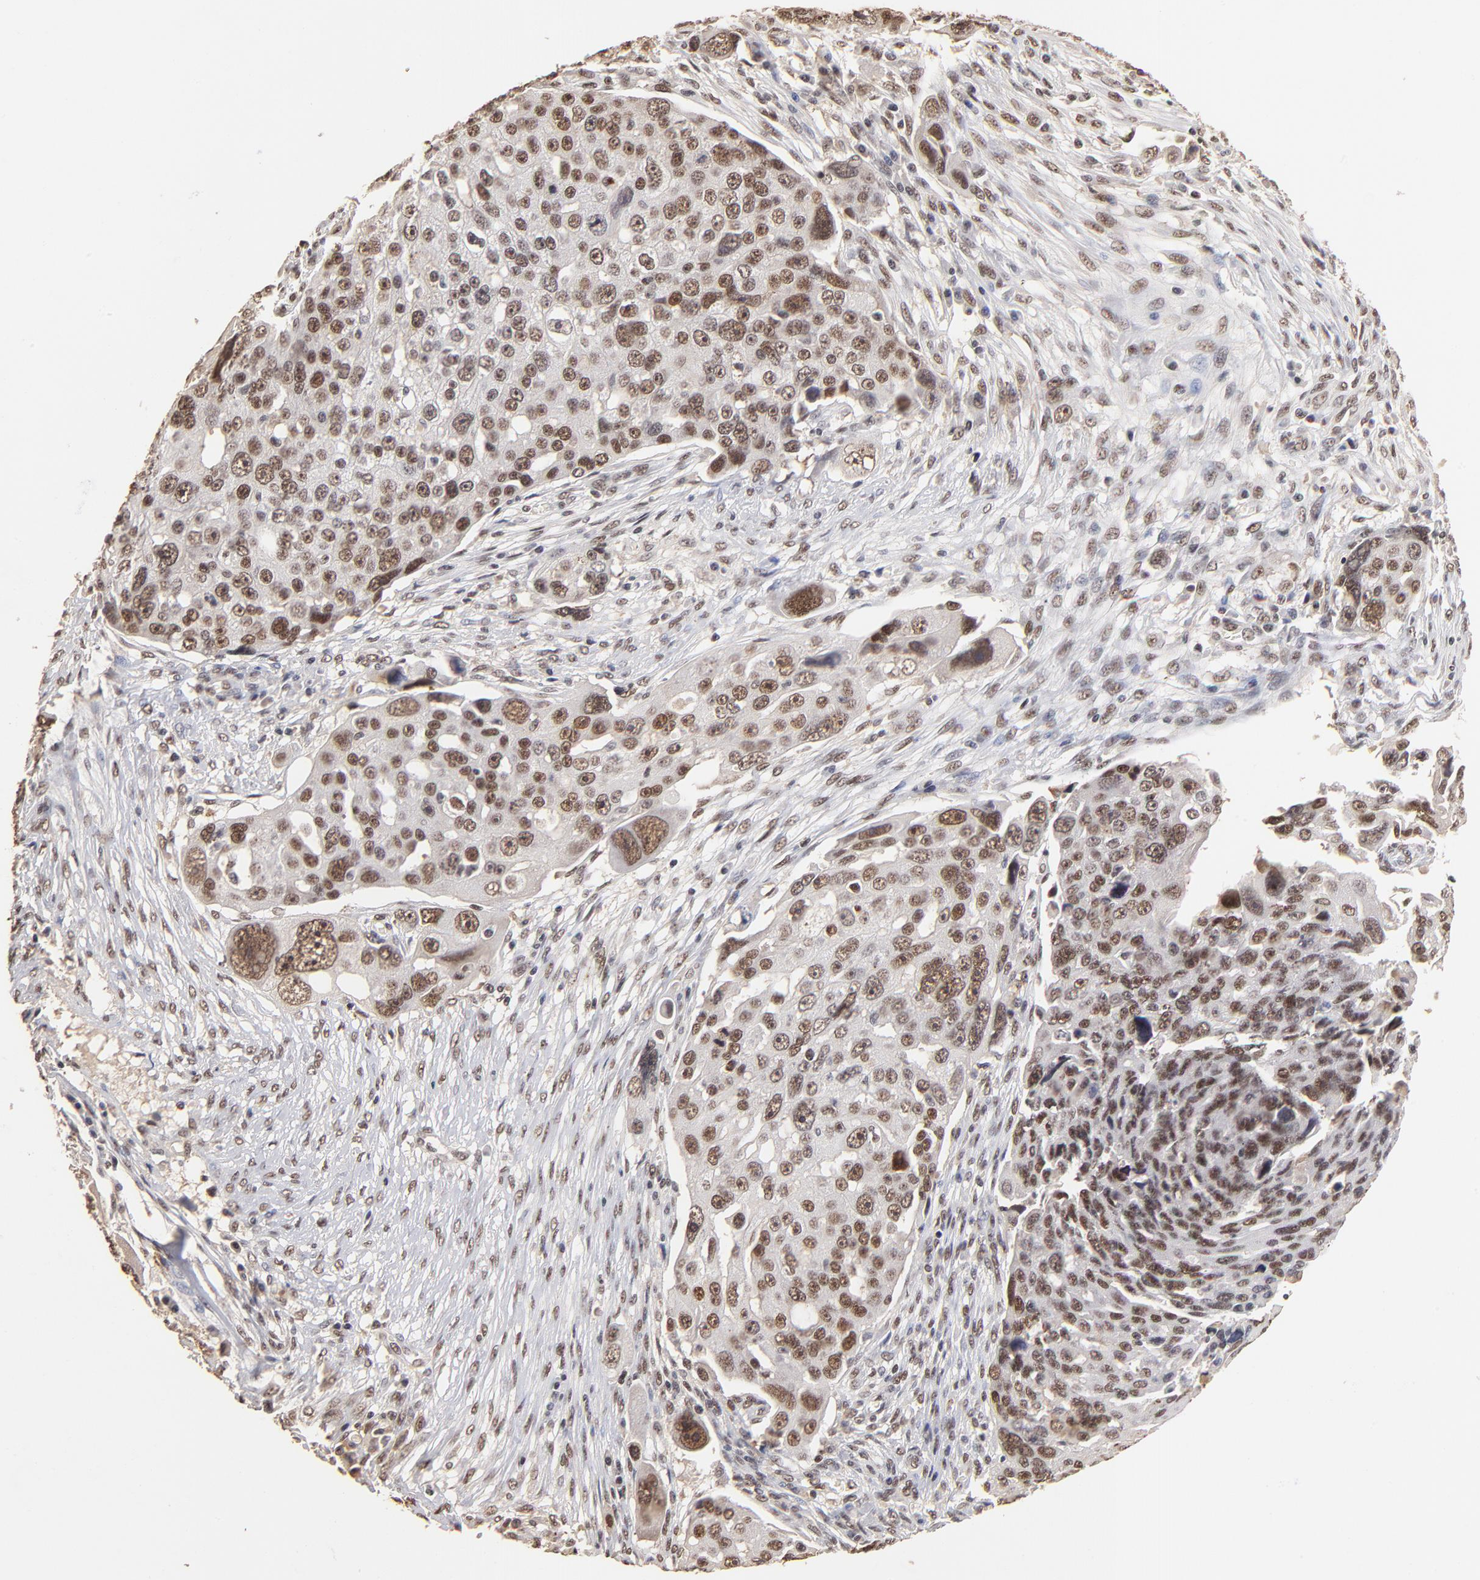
{"staining": {"intensity": "moderate", "quantity": ">75%", "location": "nuclear"}, "tissue": "ovarian cancer", "cell_type": "Tumor cells", "image_type": "cancer", "snomed": [{"axis": "morphology", "description": "Carcinoma, endometroid"}, {"axis": "topography", "description": "Ovary"}], "caption": "A medium amount of moderate nuclear expression is identified in approximately >75% of tumor cells in ovarian cancer tissue.", "gene": "ZNF146", "patient": {"sex": "female", "age": 75}}